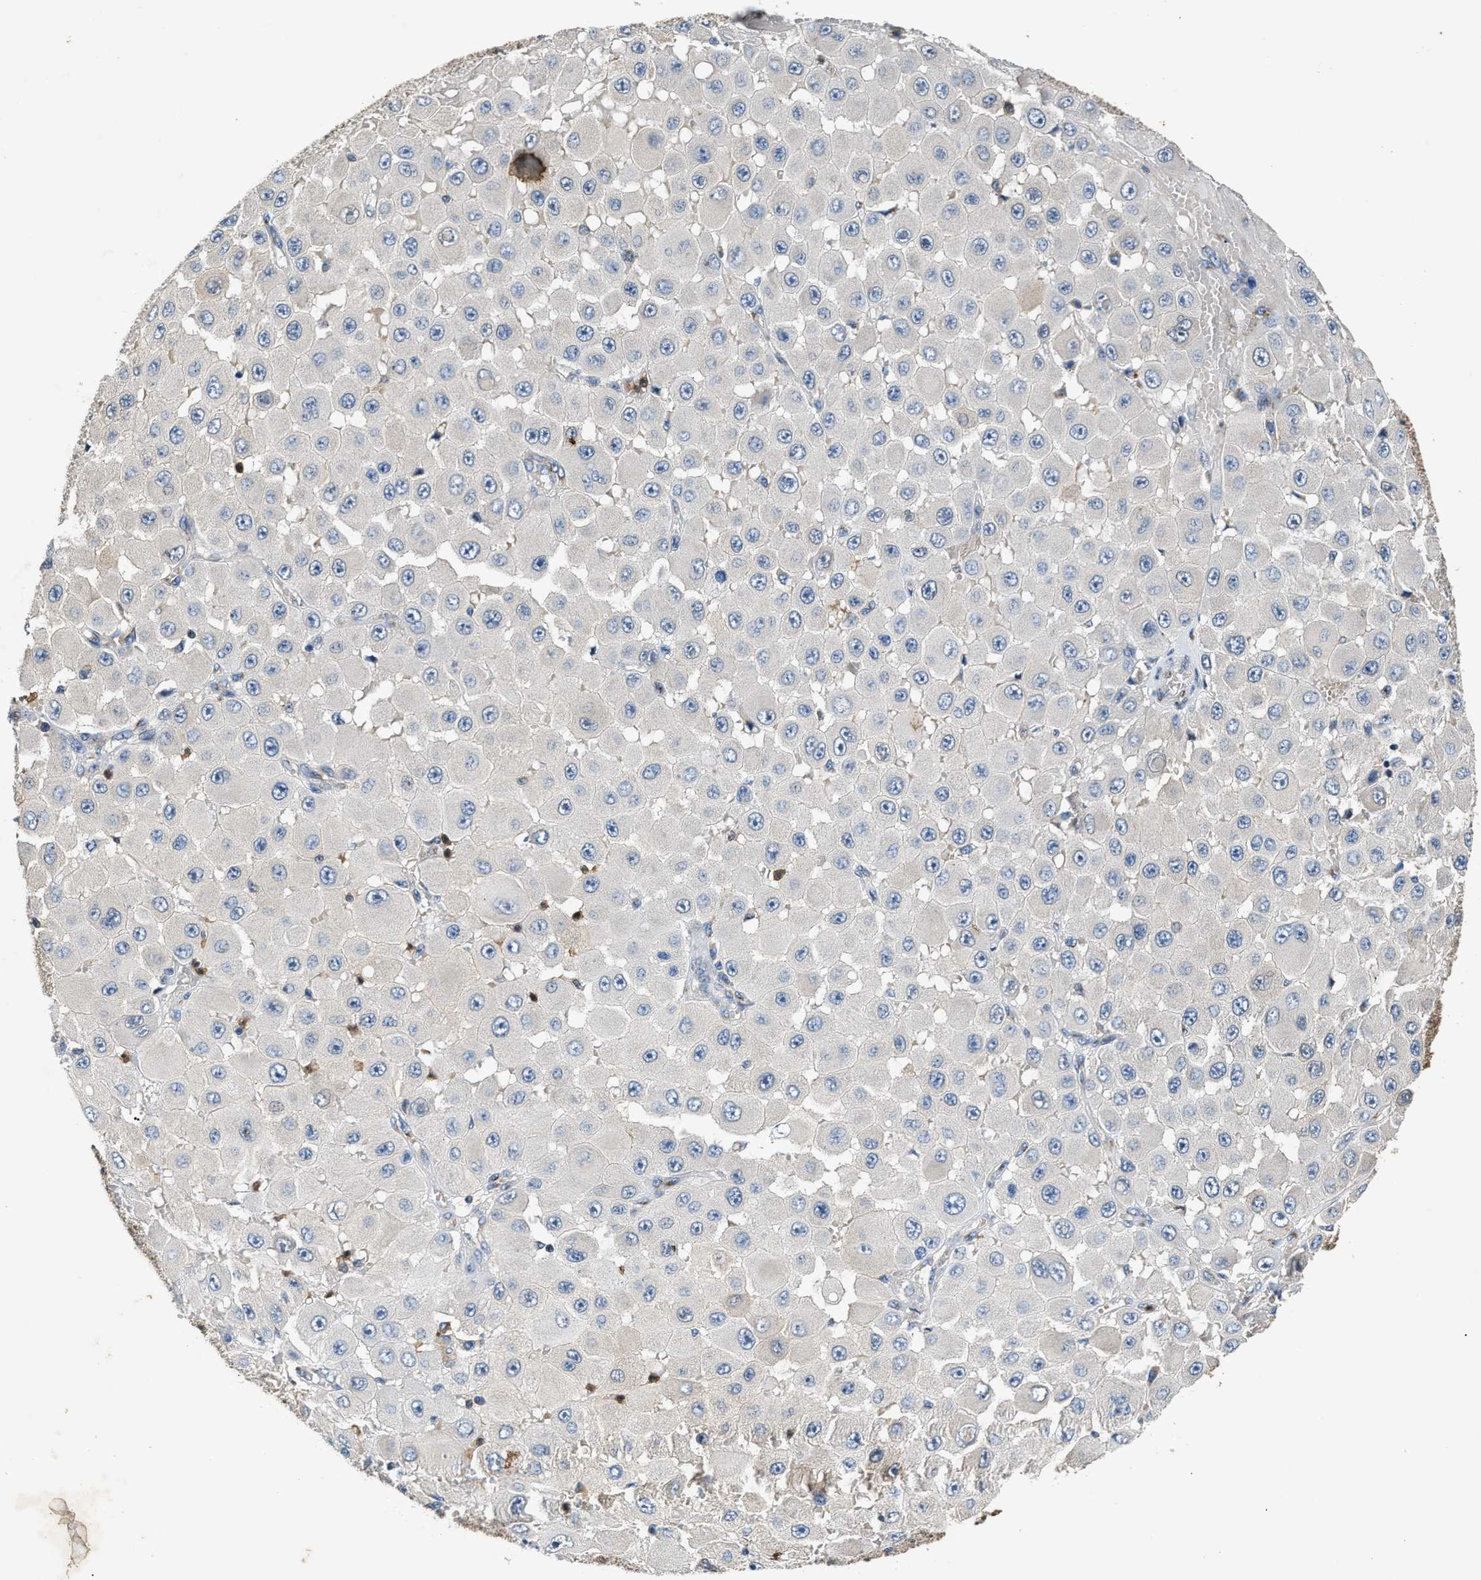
{"staining": {"intensity": "weak", "quantity": "<25%", "location": "cytoplasmic/membranous"}, "tissue": "melanoma", "cell_type": "Tumor cells", "image_type": "cancer", "snomed": [{"axis": "morphology", "description": "Malignant melanoma, NOS"}, {"axis": "topography", "description": "Skin"}], "caption": "This is a photomicrograph of immunohistochemistry (IHC) staining of malignant melanoma, which shows no expression in tumor cells.", "gene": "CHUK", "patient": {"sex": "female", "age": 81}}